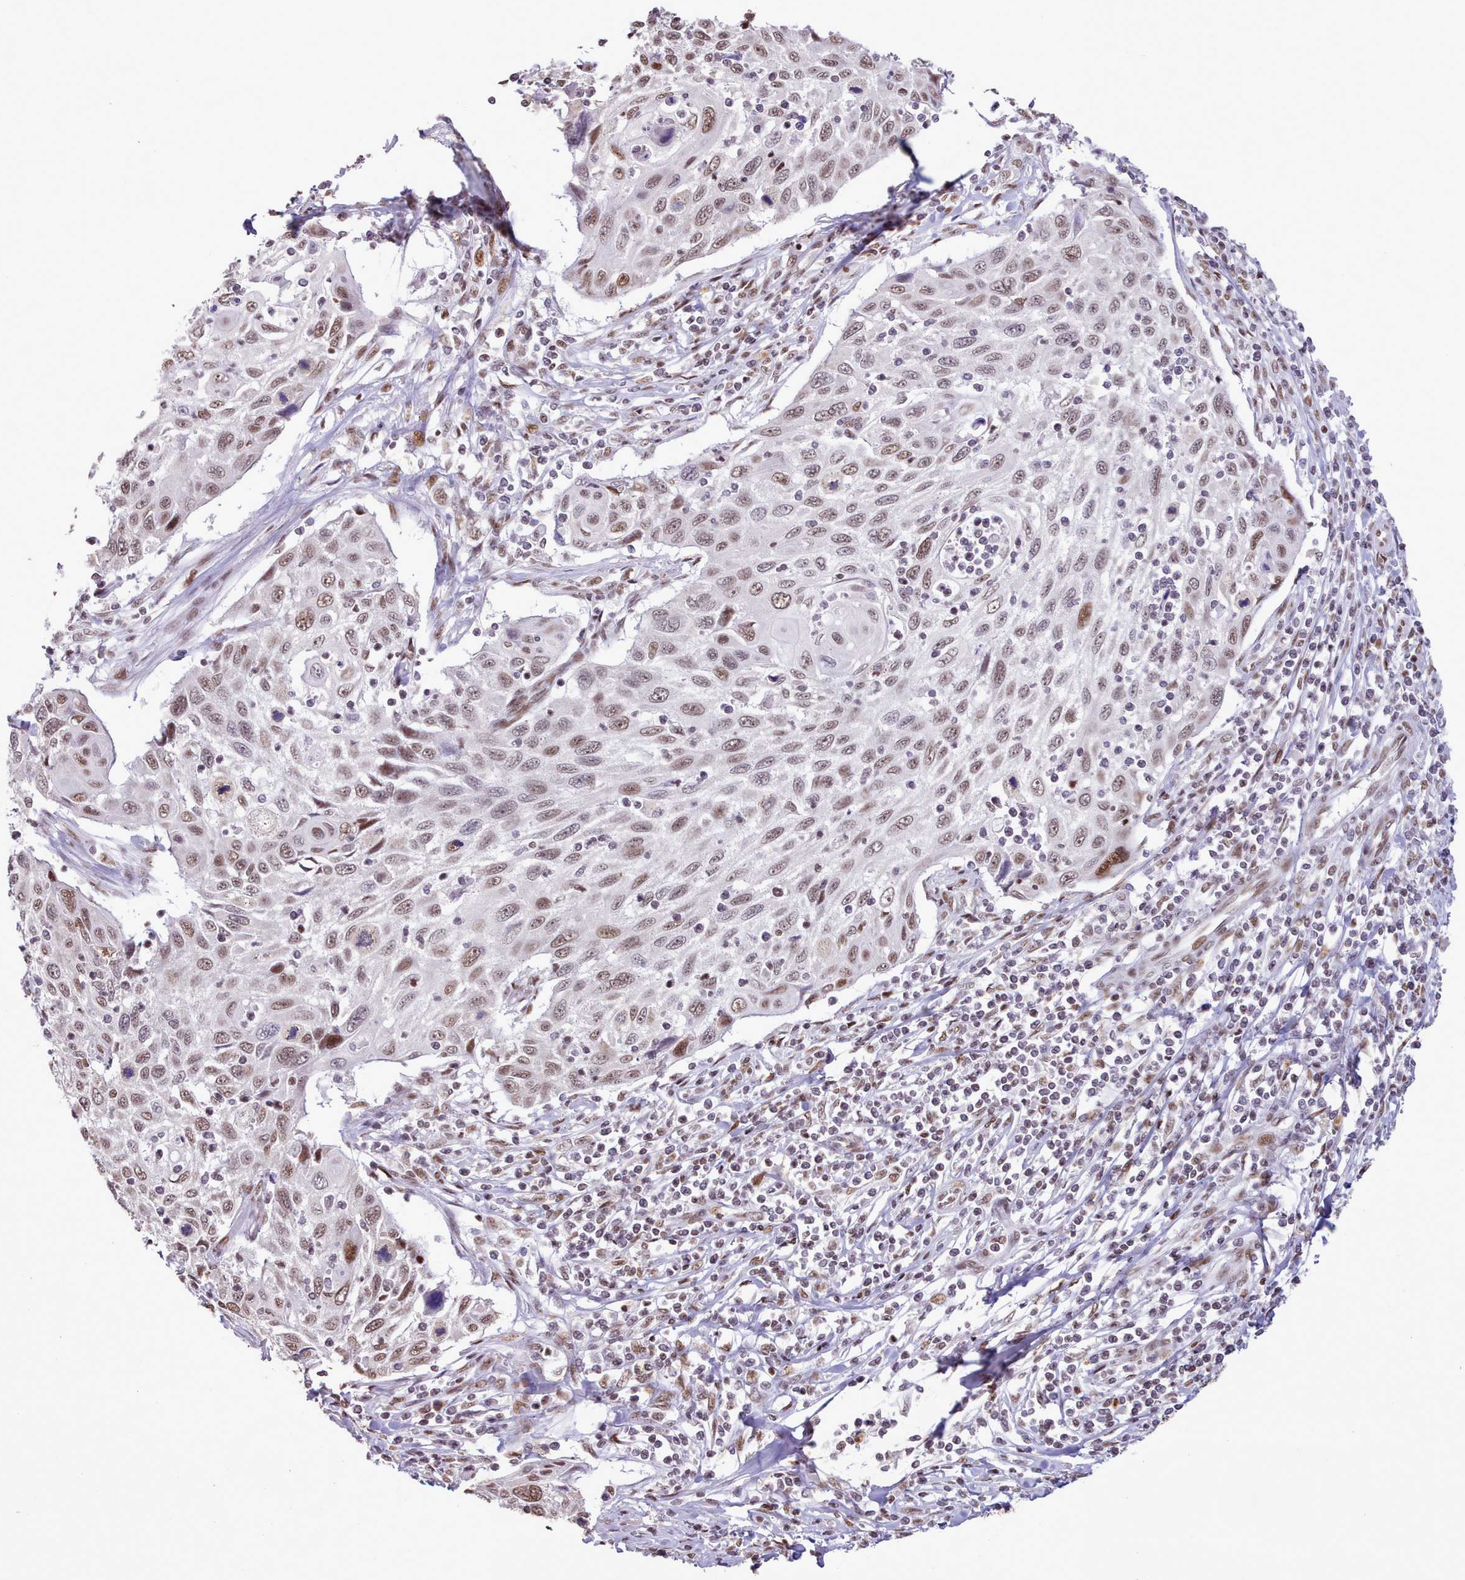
{"staining": {"intensity": "moderate", "quantity": ">75%", "location": "nuclear"}, "tissue": "cervical cancer", "cell_type": "Tumor cells", "image_type": "cancer", "snomed": [{"axis": "morphology", "description": "Squamous cell carcinoma, NOS"}, {"axis": "topography", "description": "Cervix"}], "caption": "DAB (3,3'-diaminobenzidine) immunohistochemical staining of human squamous cell carcinoma (cervical) displays moderate nuclear protein positivity in approximately >75% of tumor cells. (Brightfield microscopy of DAB IHC at high magnification).", "gene": "TAF15", "patient": {"sex": "female", "age": 70}}